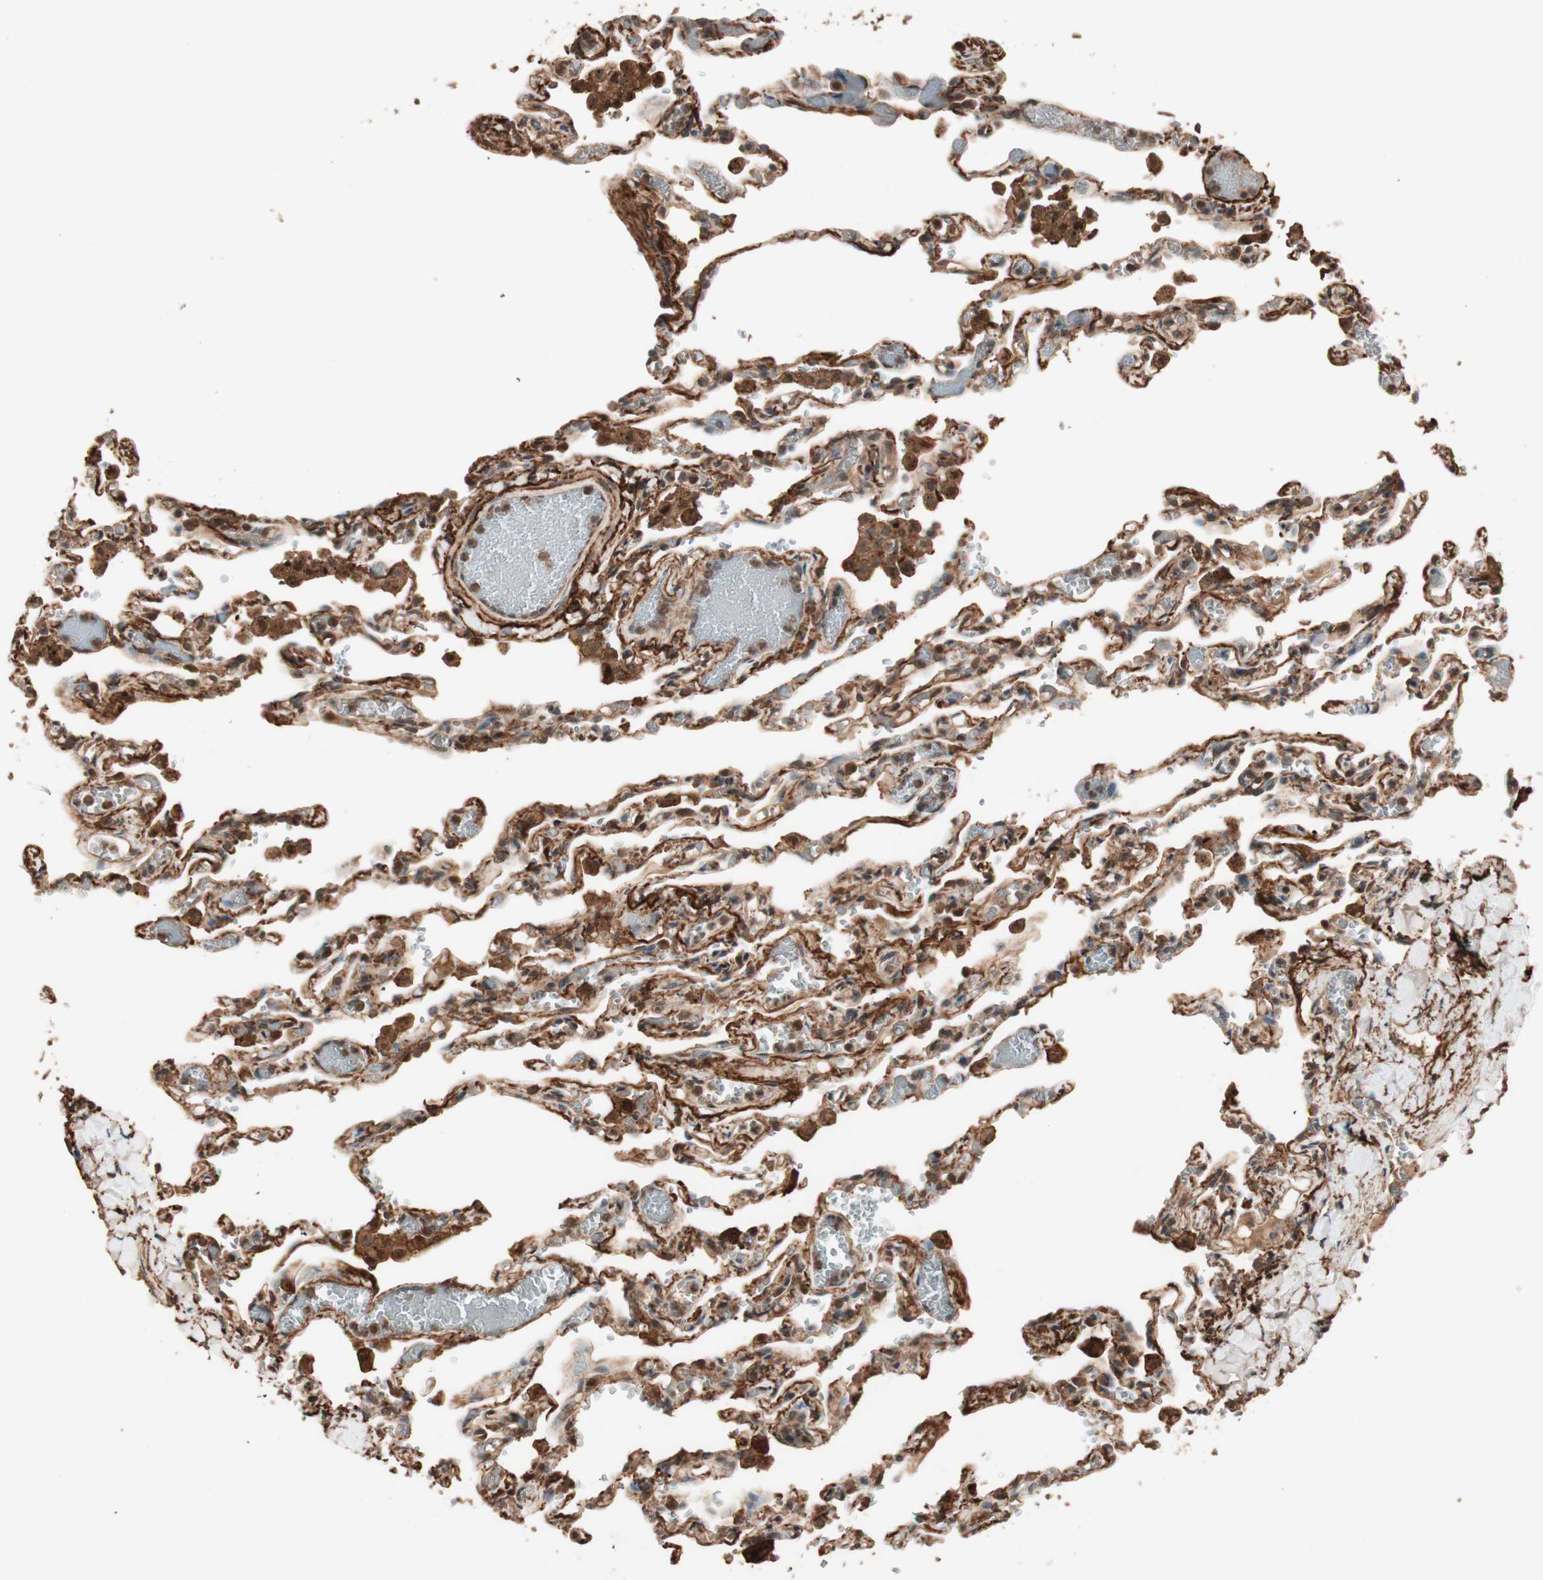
{"staining": {"intensity": "strong", "quantity": ">75%", "location": "cytoplasmic/membranous"}, "tissue": "lung", "cell_type": "Alveolar cells", "image_type": "normal", "snomed": [{"axis": "morphology", "description": "Normal tissue, NOS"}, {"axis": "topography", "description": "Lung"}], "caption": "High-power microscopy captured an immunohistochemistry (IHC) micrograph of normal lung, revealing strong cytoplasmic/membranous positivity in about >75% of alveolar cells. The staining is performed using DAB brown chromogen to label protein expression. The nuclei are counter-stained blue using hematoxylin.", "gene": "USP20", "patient": {"sex": "male", "age": 21}}